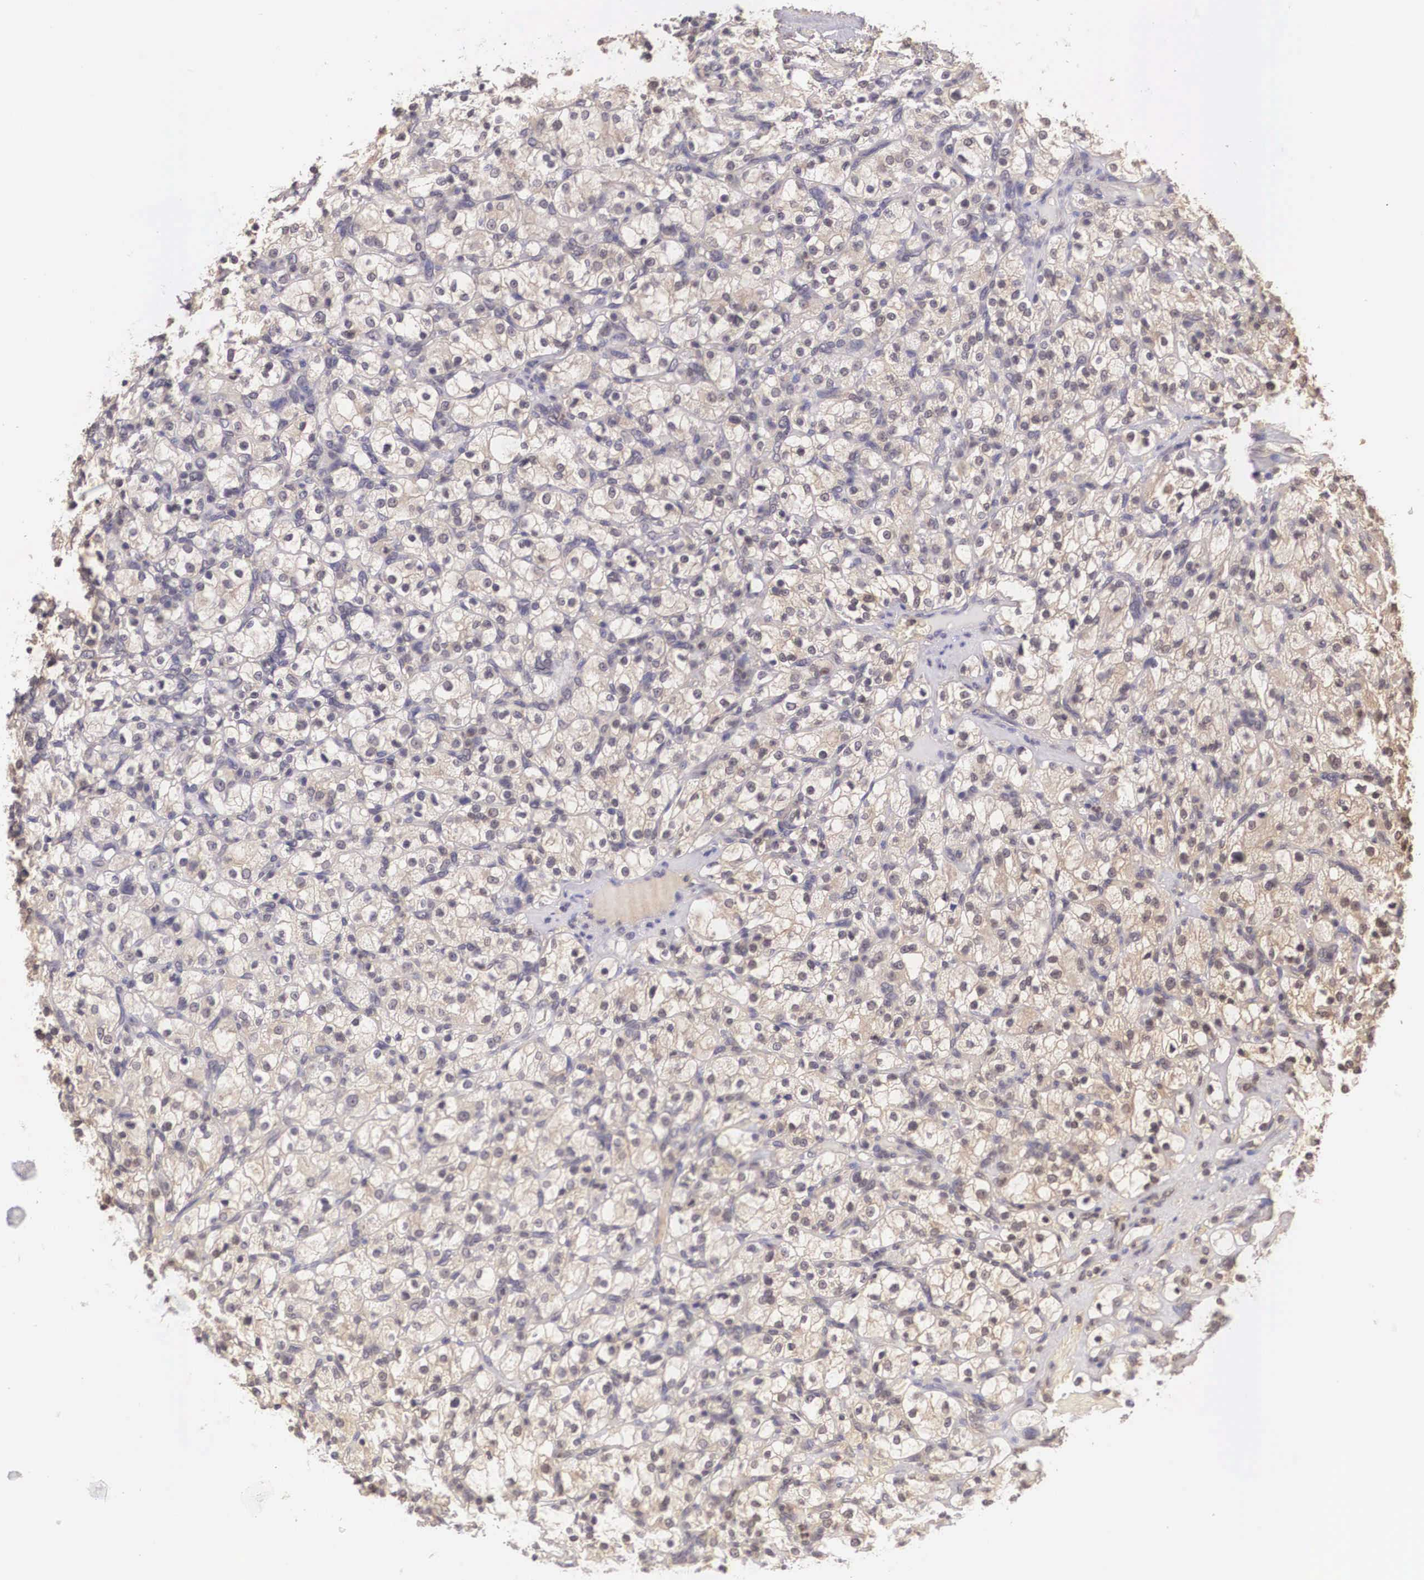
{"staining": {"intensity": "negative", "quantity": "none", "location": "none"}, "tissue": "renal cancer", "cell_type": "Tumor cells", "image_type": "cancer", "snomed": [{"axis": "morphology", "description": "Adenocarcinoma, NOS"}, {"axis": "topography", "description": "Kidney"}], "caption": "Tumor cells show no significant staining in adenocarcinoma (renal). (Stains: DAB (3,3'-diaminobenzidine) IHC with hematoxylin counter stain, Microscopy: brightfield microscopy at high magnification).", "gene": "BCL6", "patient": {"sex": "female", "age": 83}}